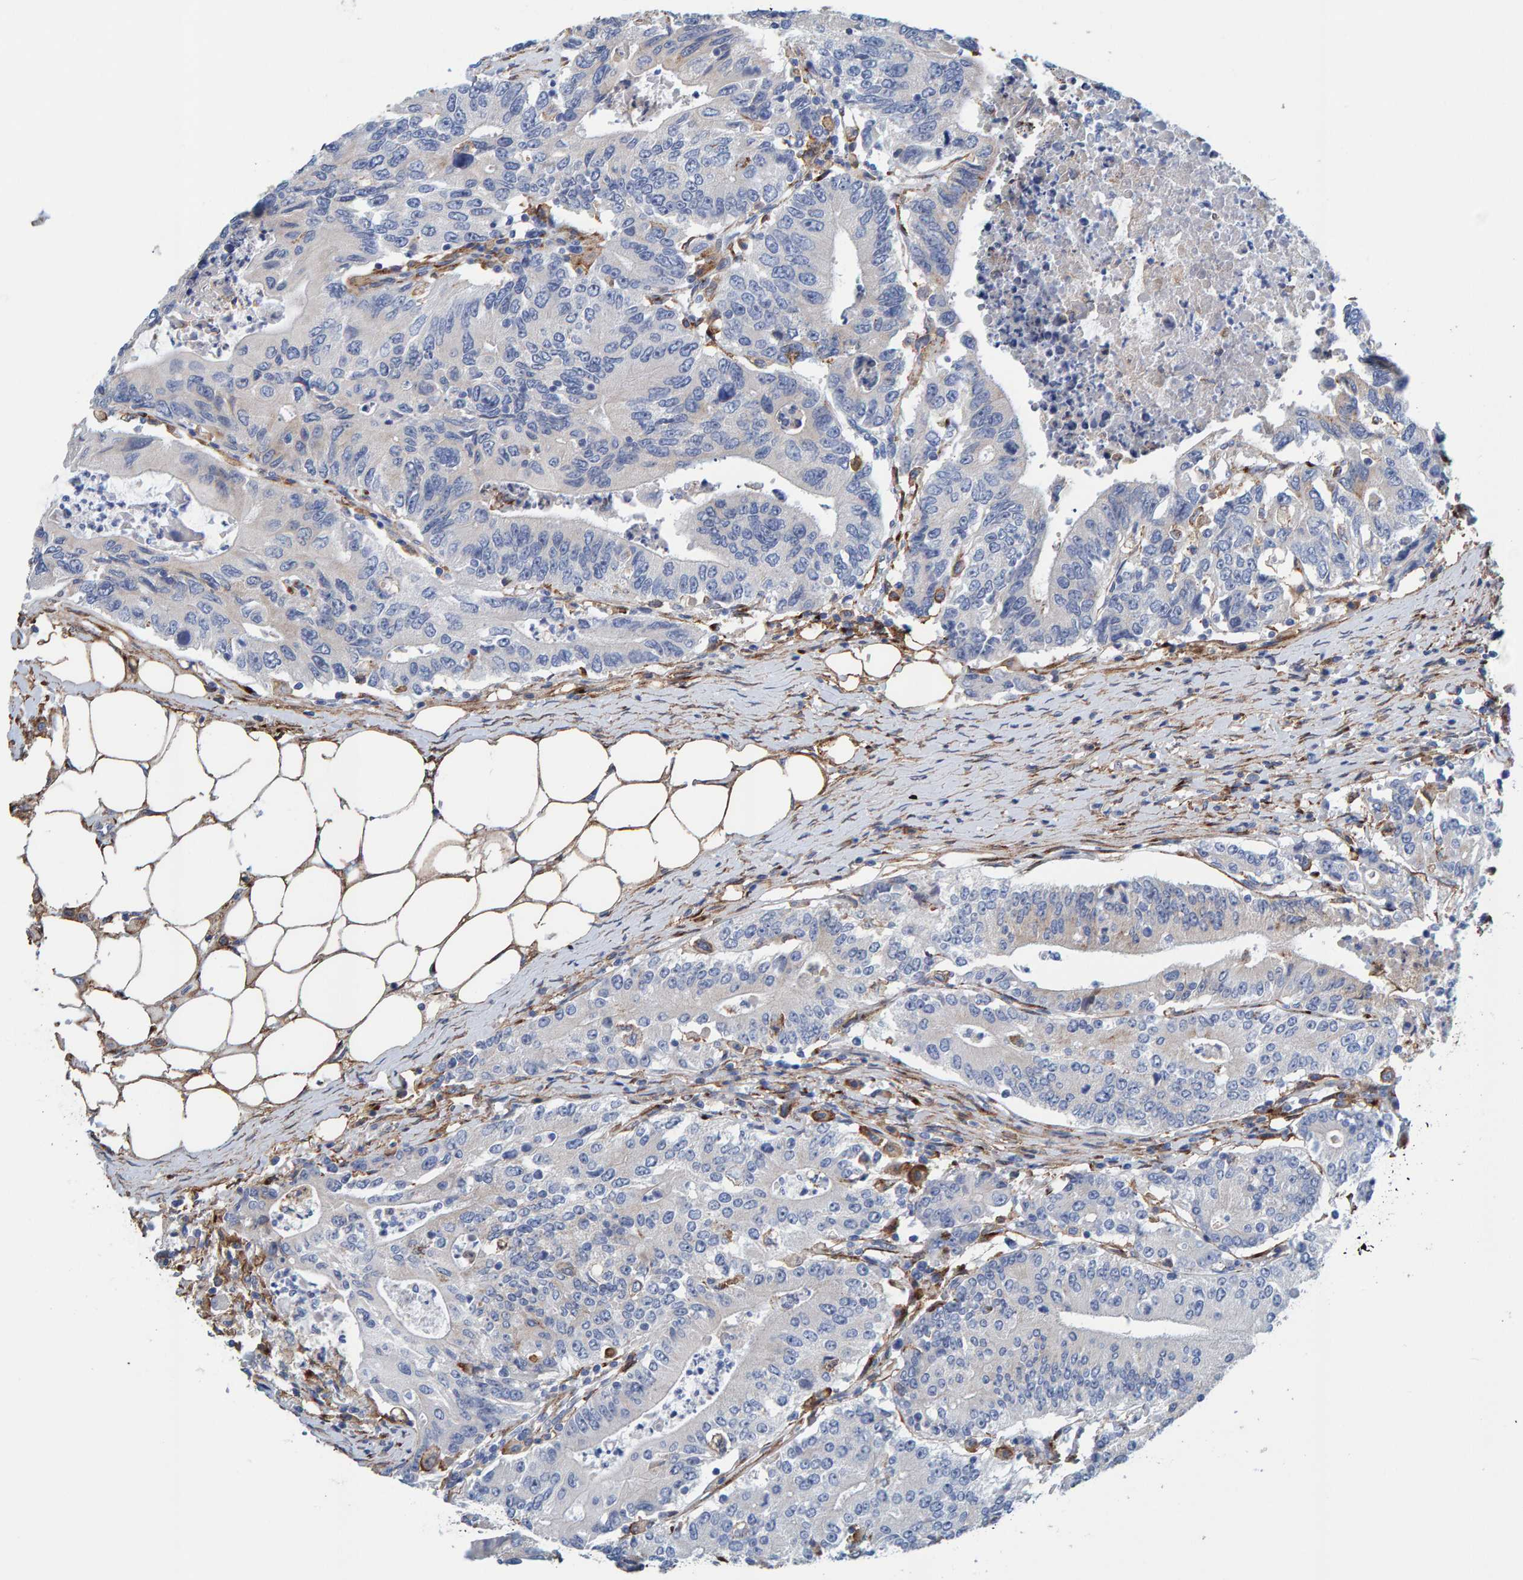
{"staining": {"intensity": "negative", "quantity": "none", "location": "none"}, "tissue": "colorectal cancer", "cell_type": "Tumor cells", "image_type": "cancer", "snomed": [{"axis": "morphology", "description": "Adenocarcinoma, NOS"}, {"axis": "topography", "description": "Colon"}], "caption": "Colorectal cancer (adenocarcinoma) stained for a protein using immunohistochemistry reveals no staining tumor cells.", "gene": "LRP1", "patient": {"sex": "female", "age": 77}}